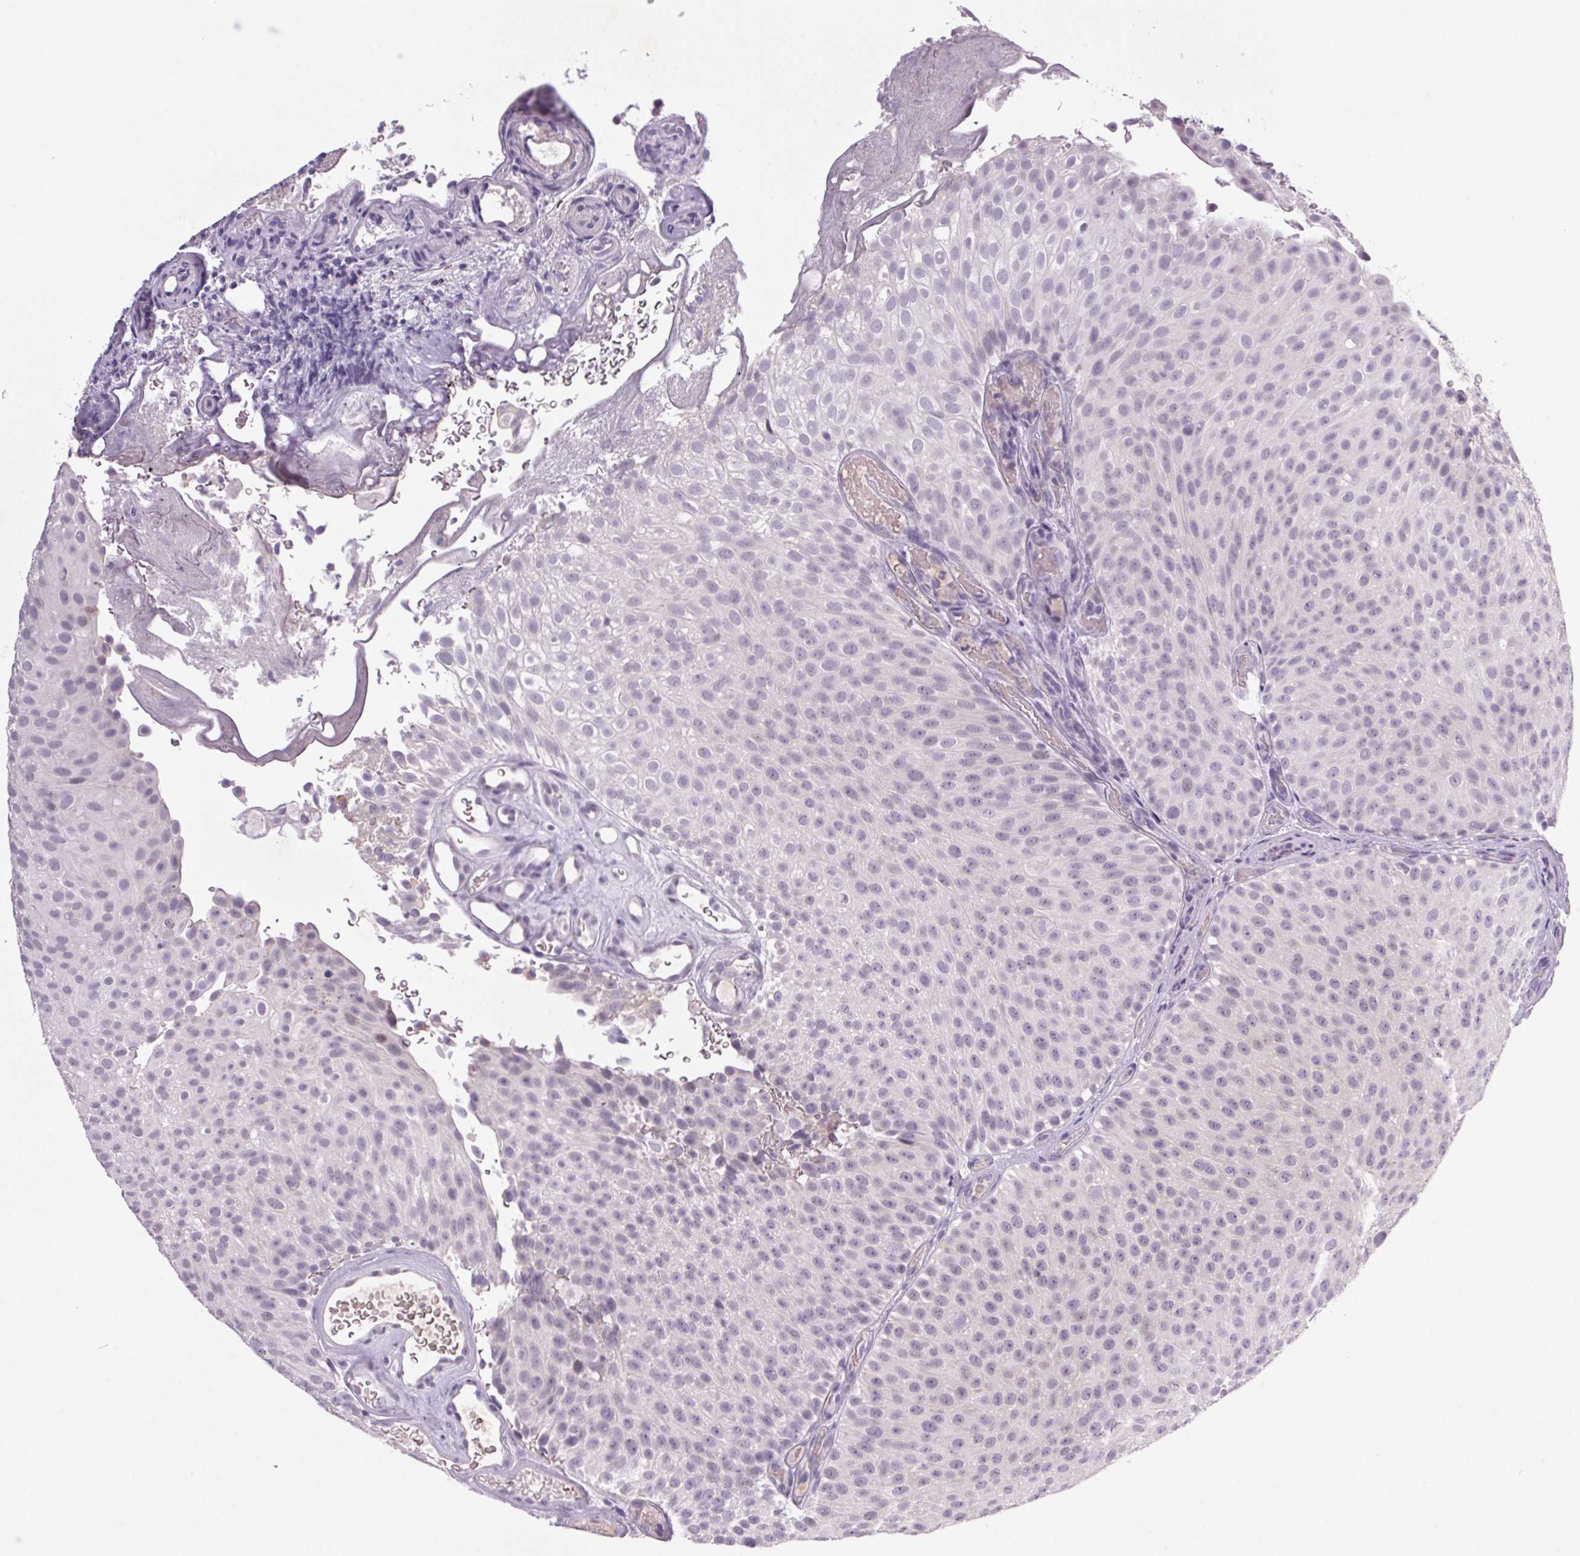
{"staining": {"intensity": "negative", "quantity": "none", "location": "none"}, "tissue": "urothelial cancer", "cell_type": "Tumor cells", "image_type": "cancer", "snomed": [{"axis": "morphology", "description": "Urothelial carcinoma, Low grade"}, {"axis": "topography", "description": "Urinary bladder"}], "caption": "Immunohistochemistry of human urothelial cancer reveals no expression in tumor cells. (DAB immunohistochemistry with hematoxylin counter stain).", "gene": "TRDN", "patient": {"sex": "male", "age": 78}}